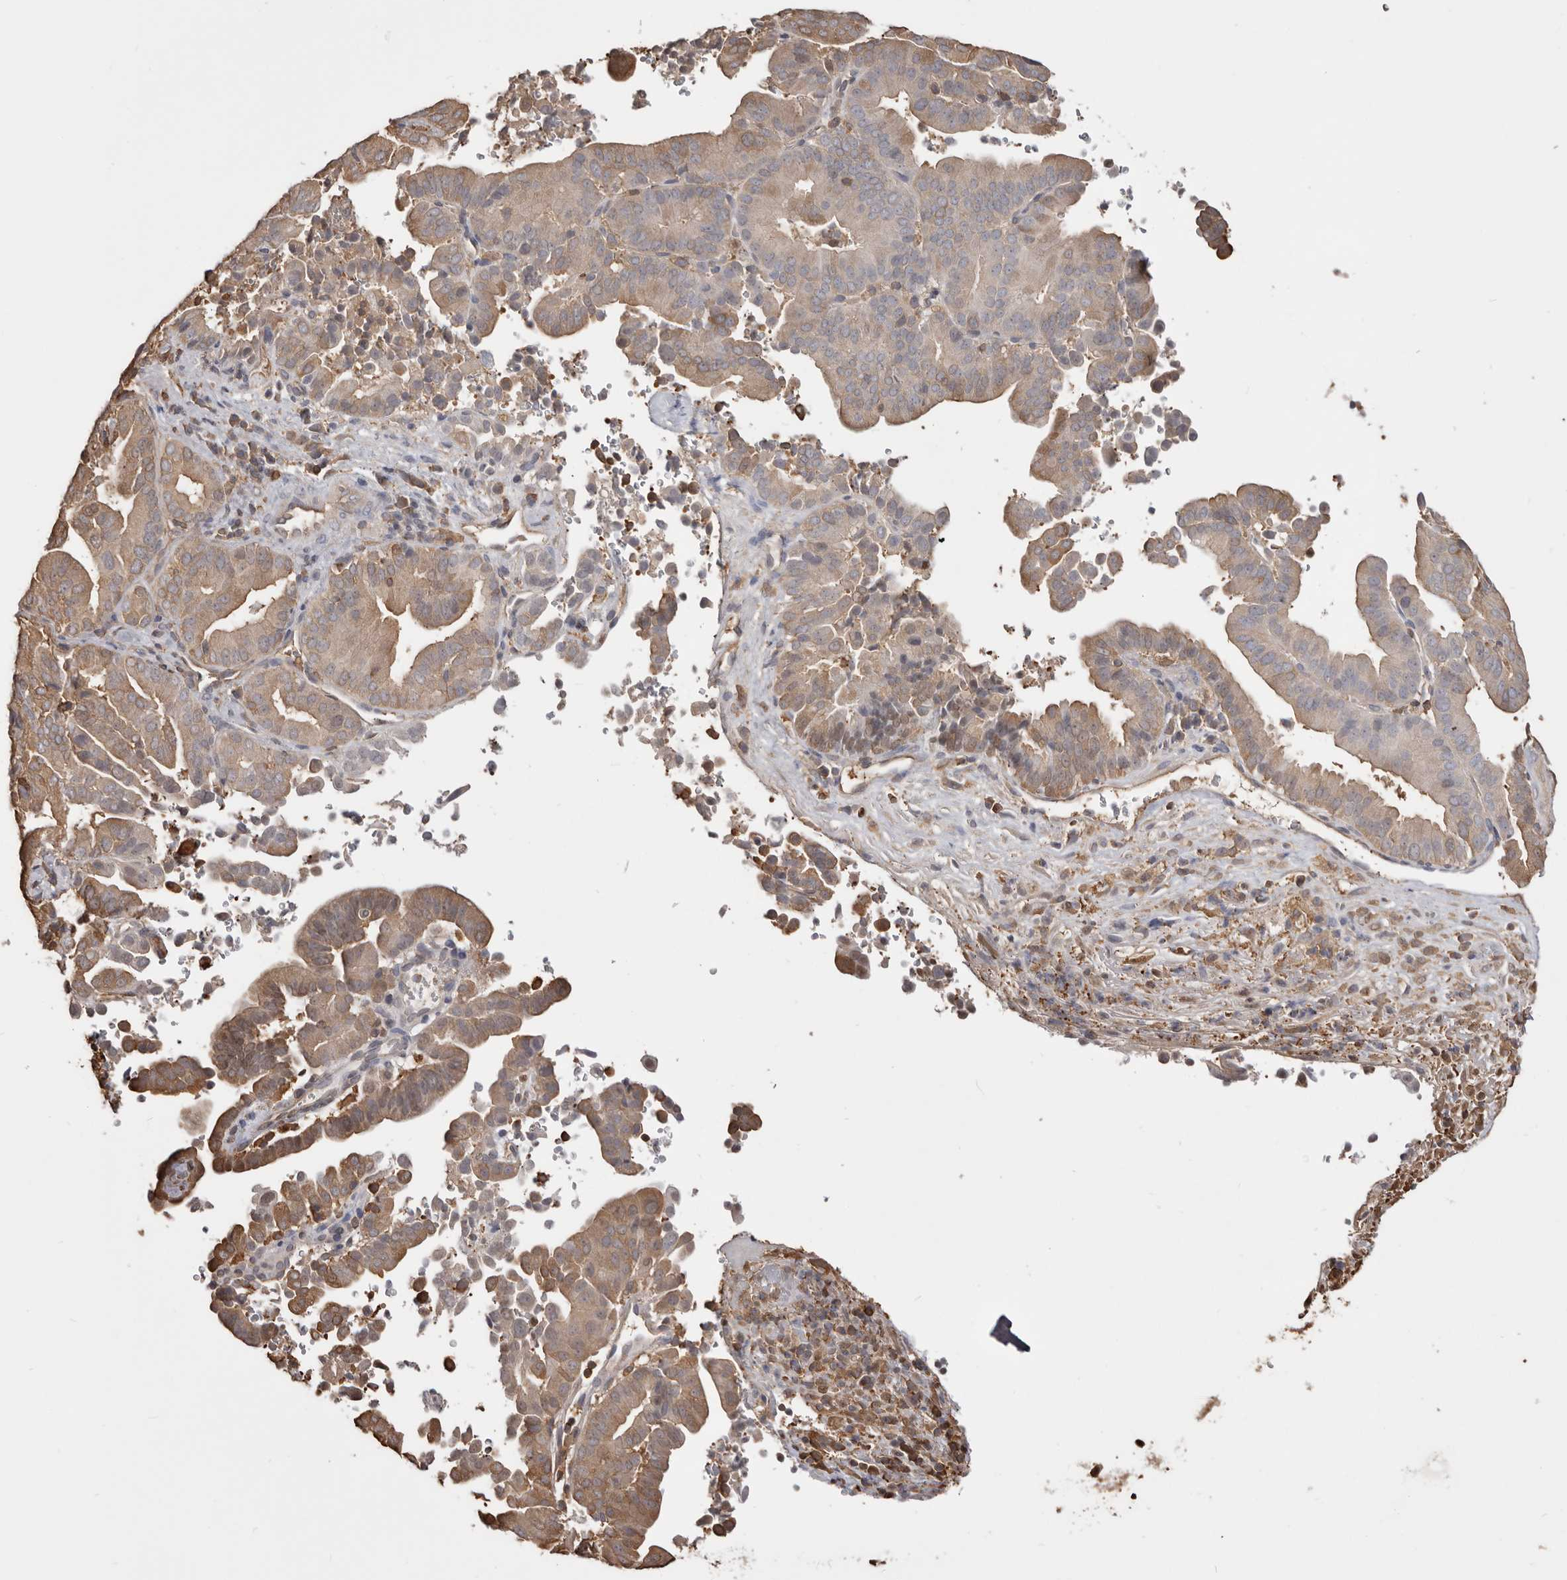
{"staining": {"intensity": "moderate", "quantity": "25%-75%", "location": "cytoplasmic/membranous"}, "tissue": "liver cancer", "cell_type": "Tumor cells", "image_type": "cancer", "snomed": [{"axis": "morphology", "description": "Cholangiocarcinoma"}, {"axis": "topography", "description": "Liver"}], "caption": "A histopathology image of human liver cholangiocarcinoma stained for a protein demonstrates moderate cytoplasmic/membranous brown staining in tumor cells.", "gene": "PKM", "patient": {"sex": "female", "age": 75}}